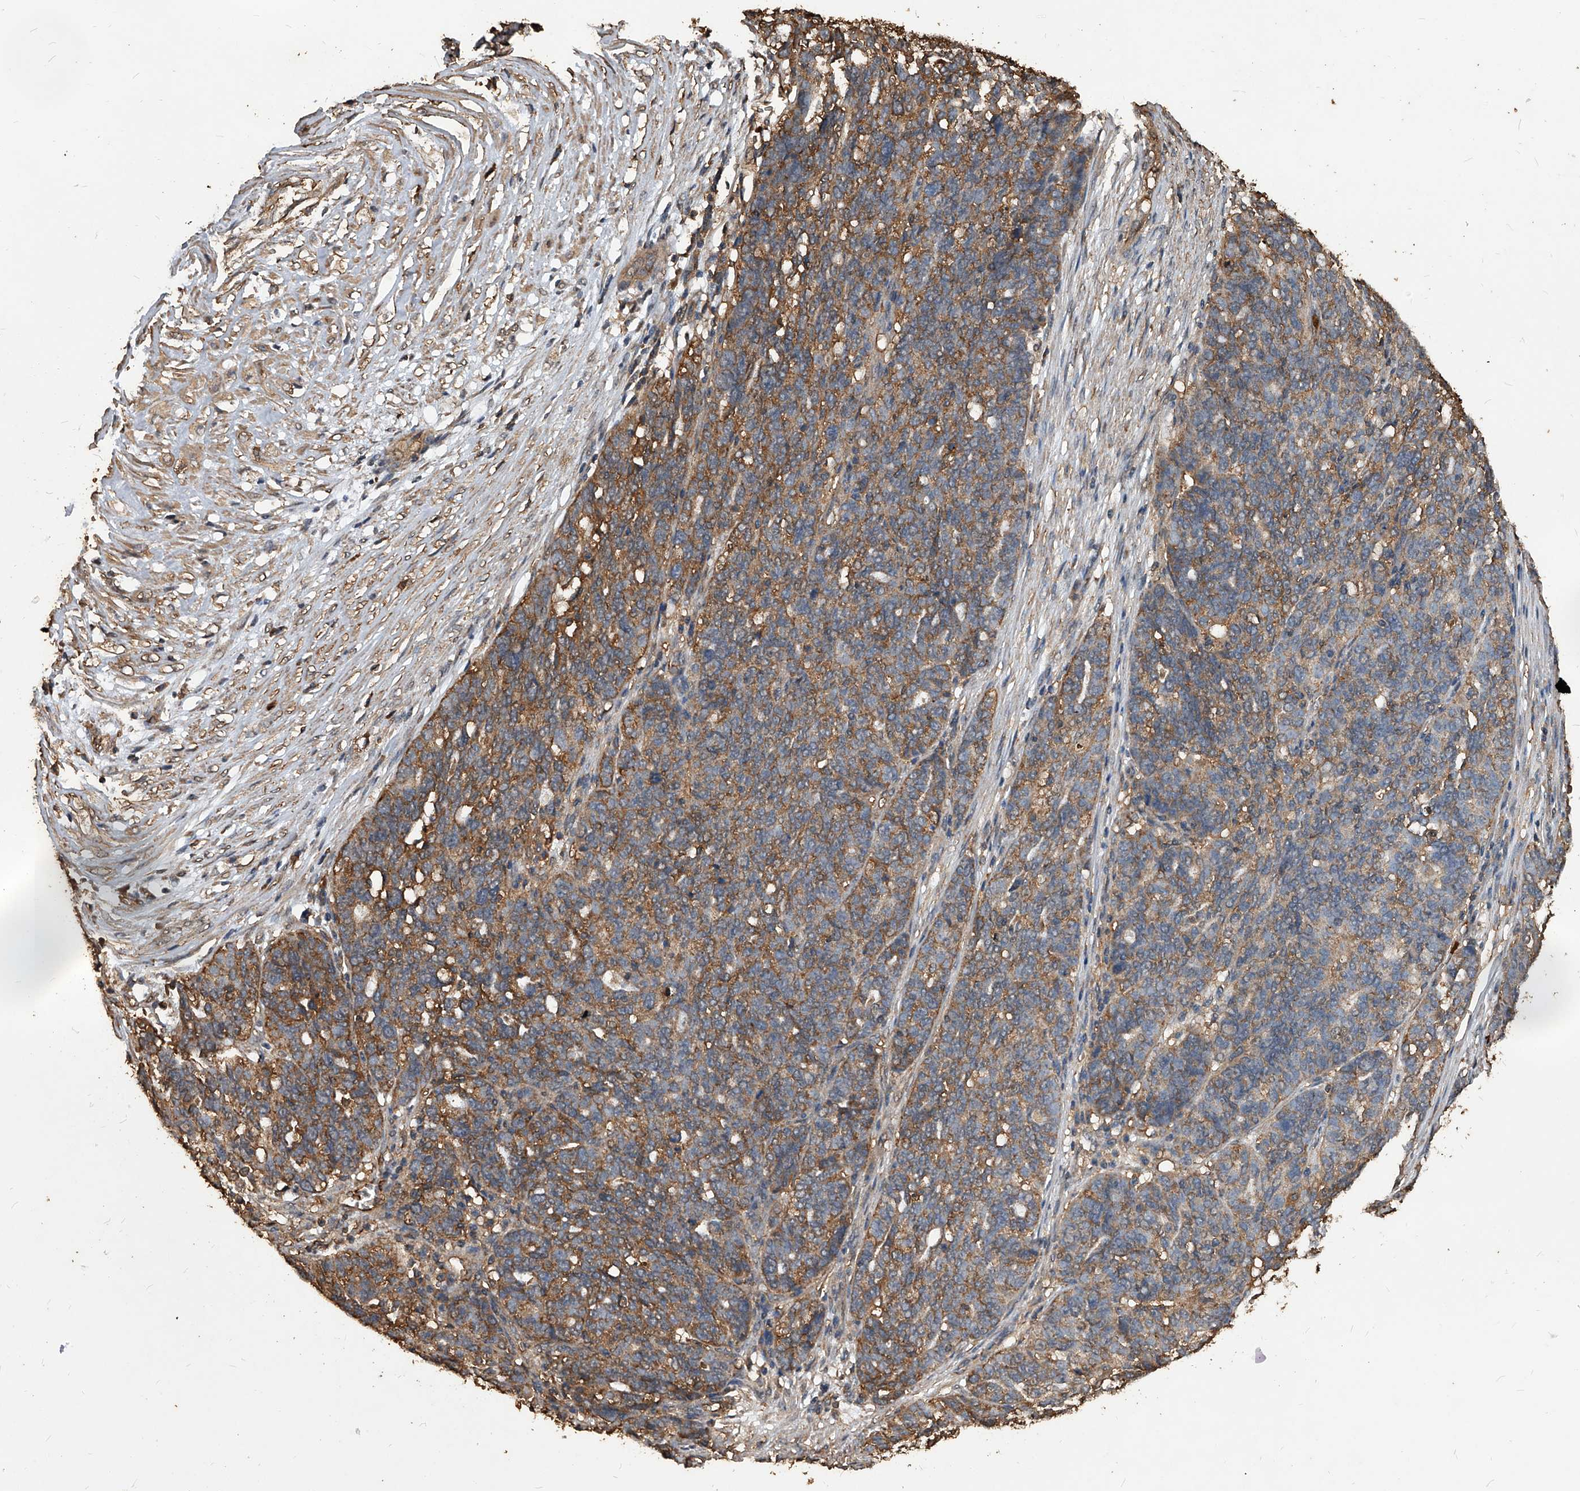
{"staining": {"intensity": "moderate", "quantity": "25%-75%", "location": "cytoplasmic/membranous"}, "tissue": "ovarian cancer", "cell_type": "Tumor cells", "image_type": "cancer", "snomed": [{"axis": "morphology", "description": "Cystadenocarcinoma, serous, NOS"}, {"axis": "topography", "description": "Ovary"}], "caption": "DAB immunohistochemical staining of human ovarian cancer (serous cystadenocarcinoma) displays moderate cytoplasmic/membranous protein staining in about 25%-75% of tumor cells.", "gene": "UCP2", "patient": {"sex": "female", "age": 59}}